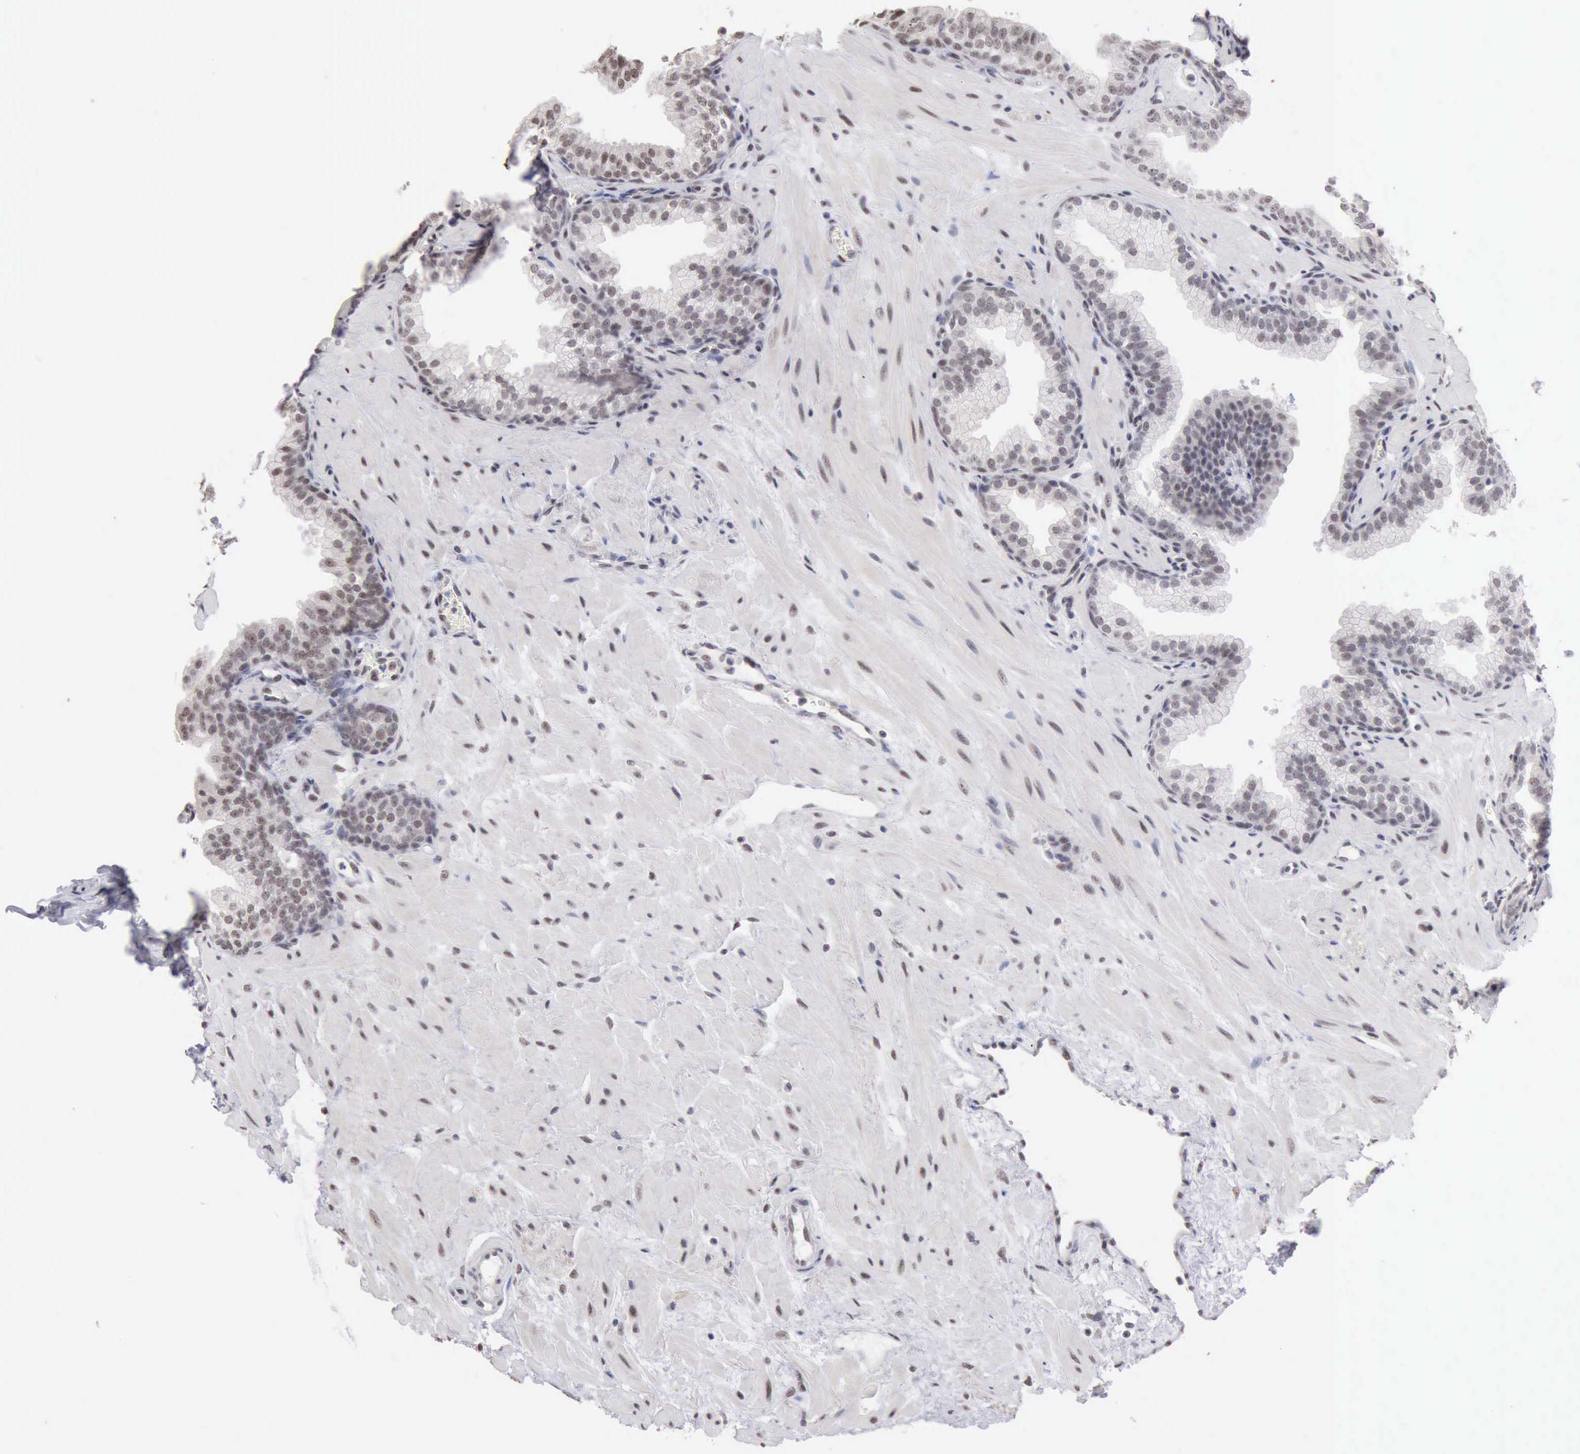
{"staining": {"intensity": "weak", "quantity": "25%-75%", "location": "nuclear"}, "tissue": "prostate", "cell_type": "Glandular cells", "image_type": "normal", "snomed": [{"axis": "morphology", "description": "Normal tissue, NOS"}, {"axis": "topography", "description": "Prostate"}], "caption": "IHC staining of benign prostate, which reveals low levels of weak nuclear expression in approximately 25%-75% of glandular cells indicating weak nuclear protein positivity. The staining was performed using DAB (brown) for protein detection and nuclei were counterstained in hematoxylin (blue).", "gene": "TAF1", "patient": {"sex": "male", "age": 60}}